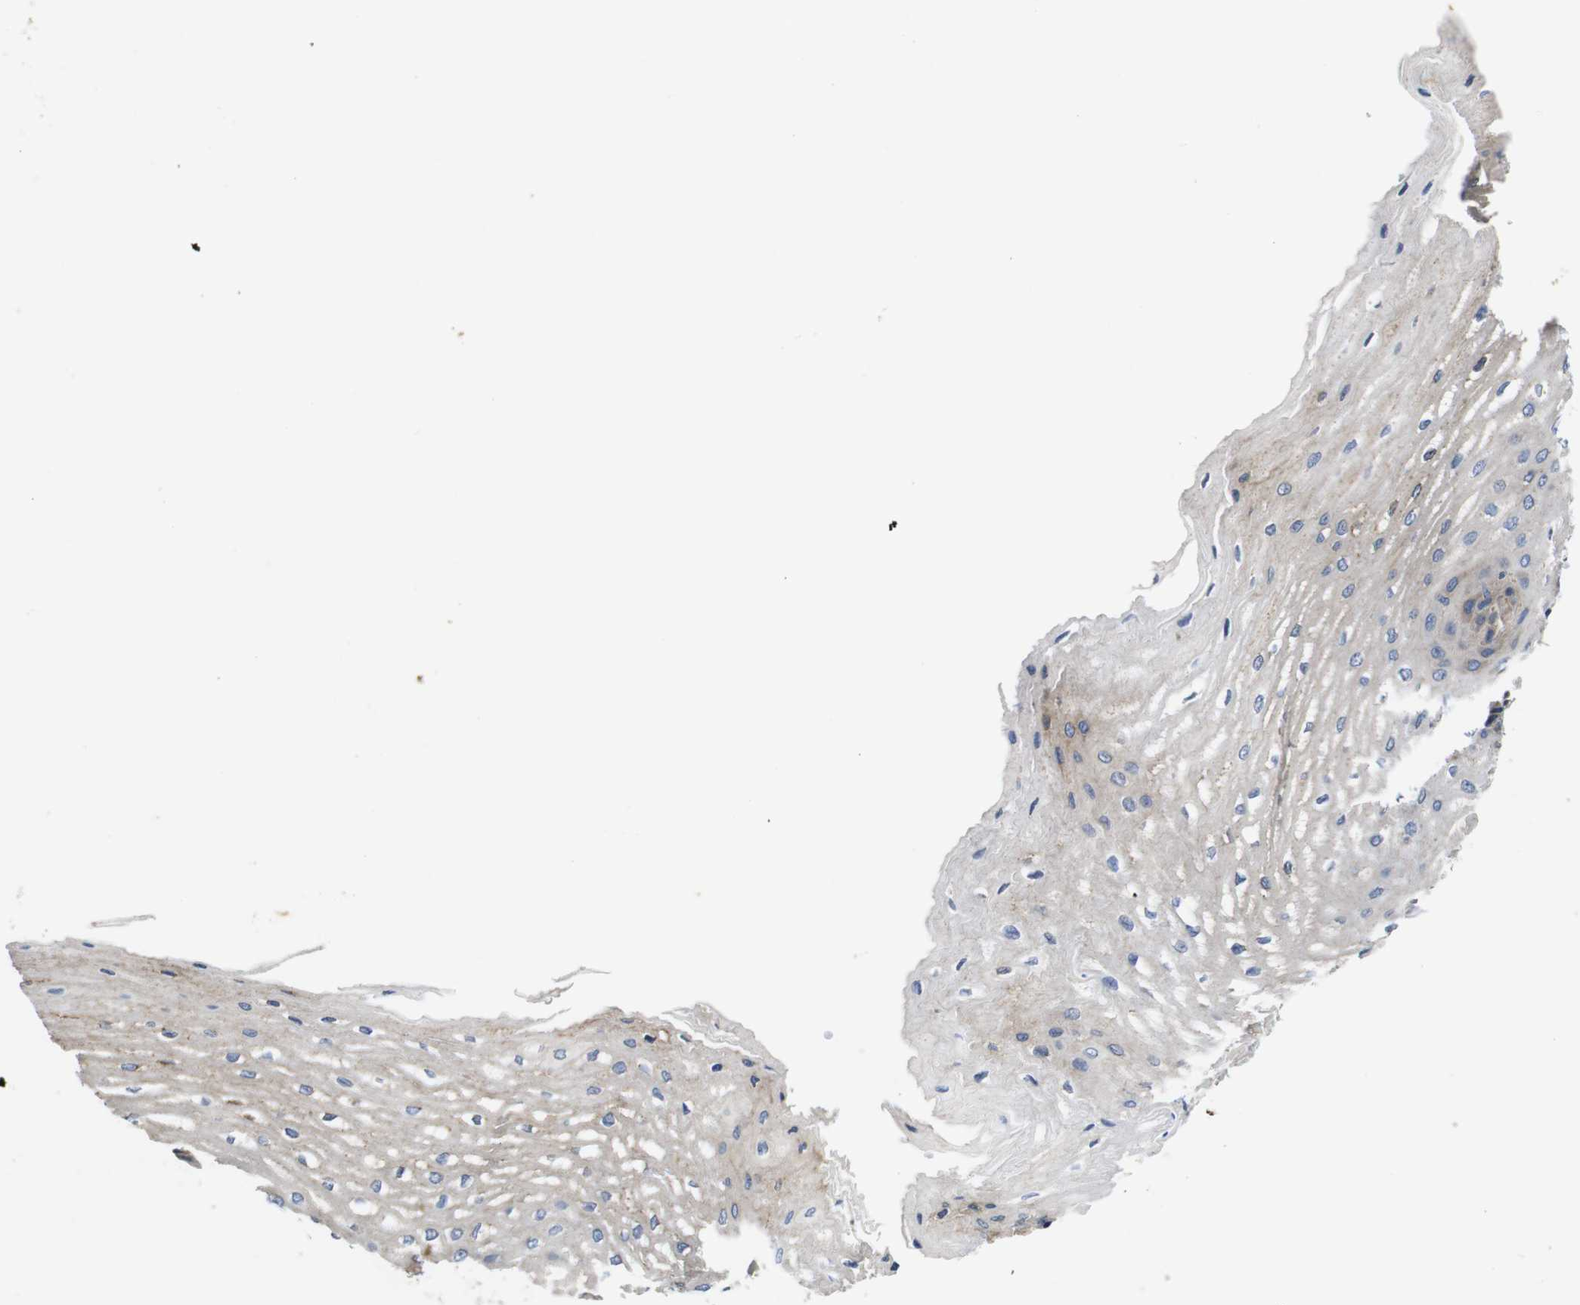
{"staining": {"intensity": "weak", "quantity": "25%-75%", "location": "cytoplasmic/membranous"}, "tissue": "esophagus", "cell_type": "Squamous epithelial cells", "image_type": "normal", "snomed": [{"axis": "morphology", "description": "Normal tissue, NOS"}, {"axis": "topography", "description": "Esophagus"}], "caption": "About 25%-75% of squamous epithelial cells in benign human esophagus show weak cytoplasmic/membranous protein positivity as visualized by brown immunohistochemical staining.", "gene": "MARCHF7", "patient": {"sex": "male", "age": 54}}